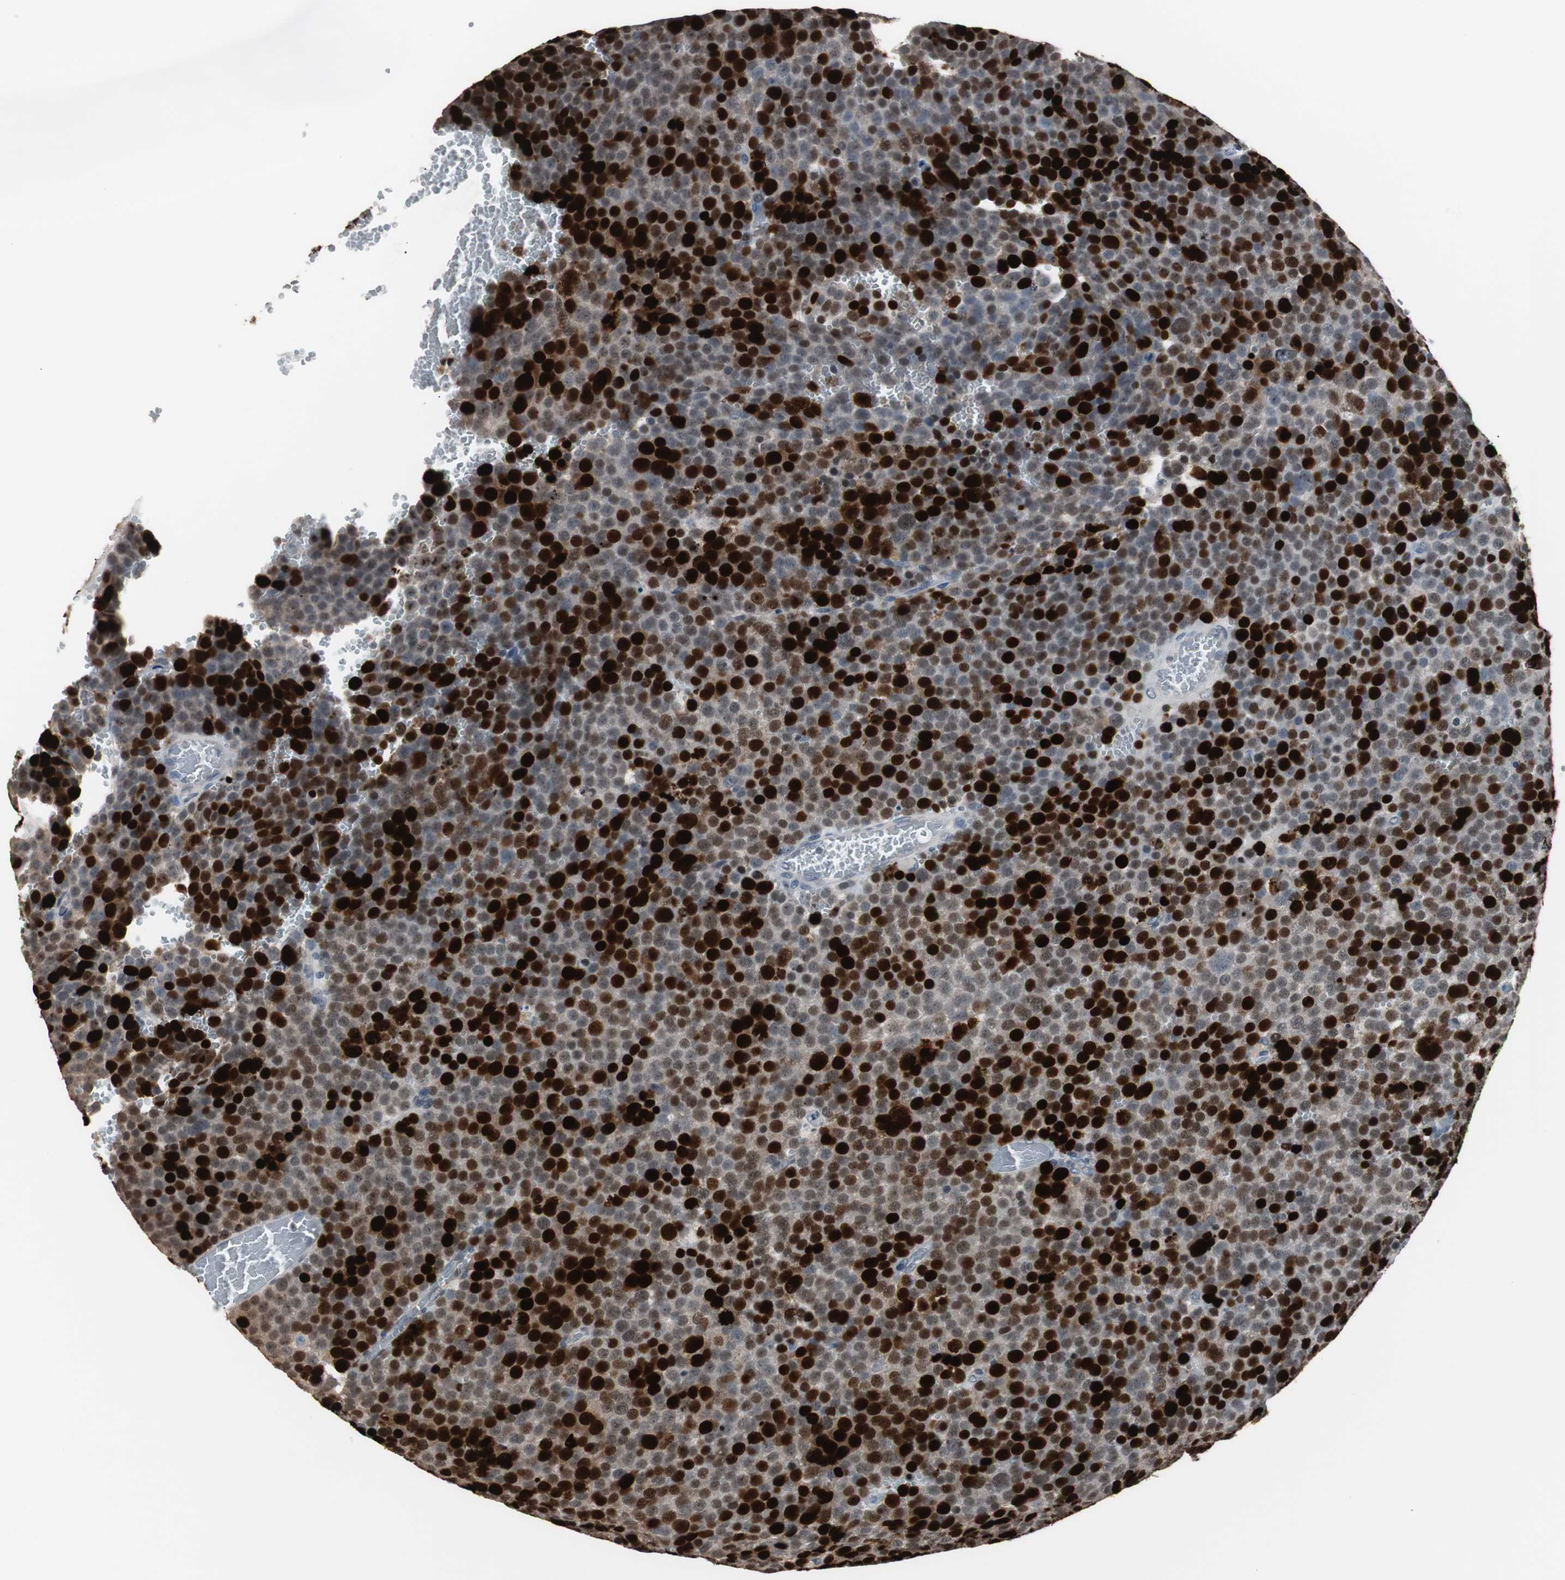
{"staining": {"intensity": "strong", "quantity": ">75%", "location": "nuclear"}, "tissue": "testis cancer", "cell_type": "Tumor cells", "image_type": "cancer", "snomed": [{"axis": "morphology", "description": "Seminoma, NOS"}, {"axis": "topography", "description": "Testis"}], "caption": "This is an image of IHC staining of testis cancer, which shows strong expression in the nuclear of tumor cells.", "gene": "TOP2A", "patient": {"sex": "male", "age": 71}}